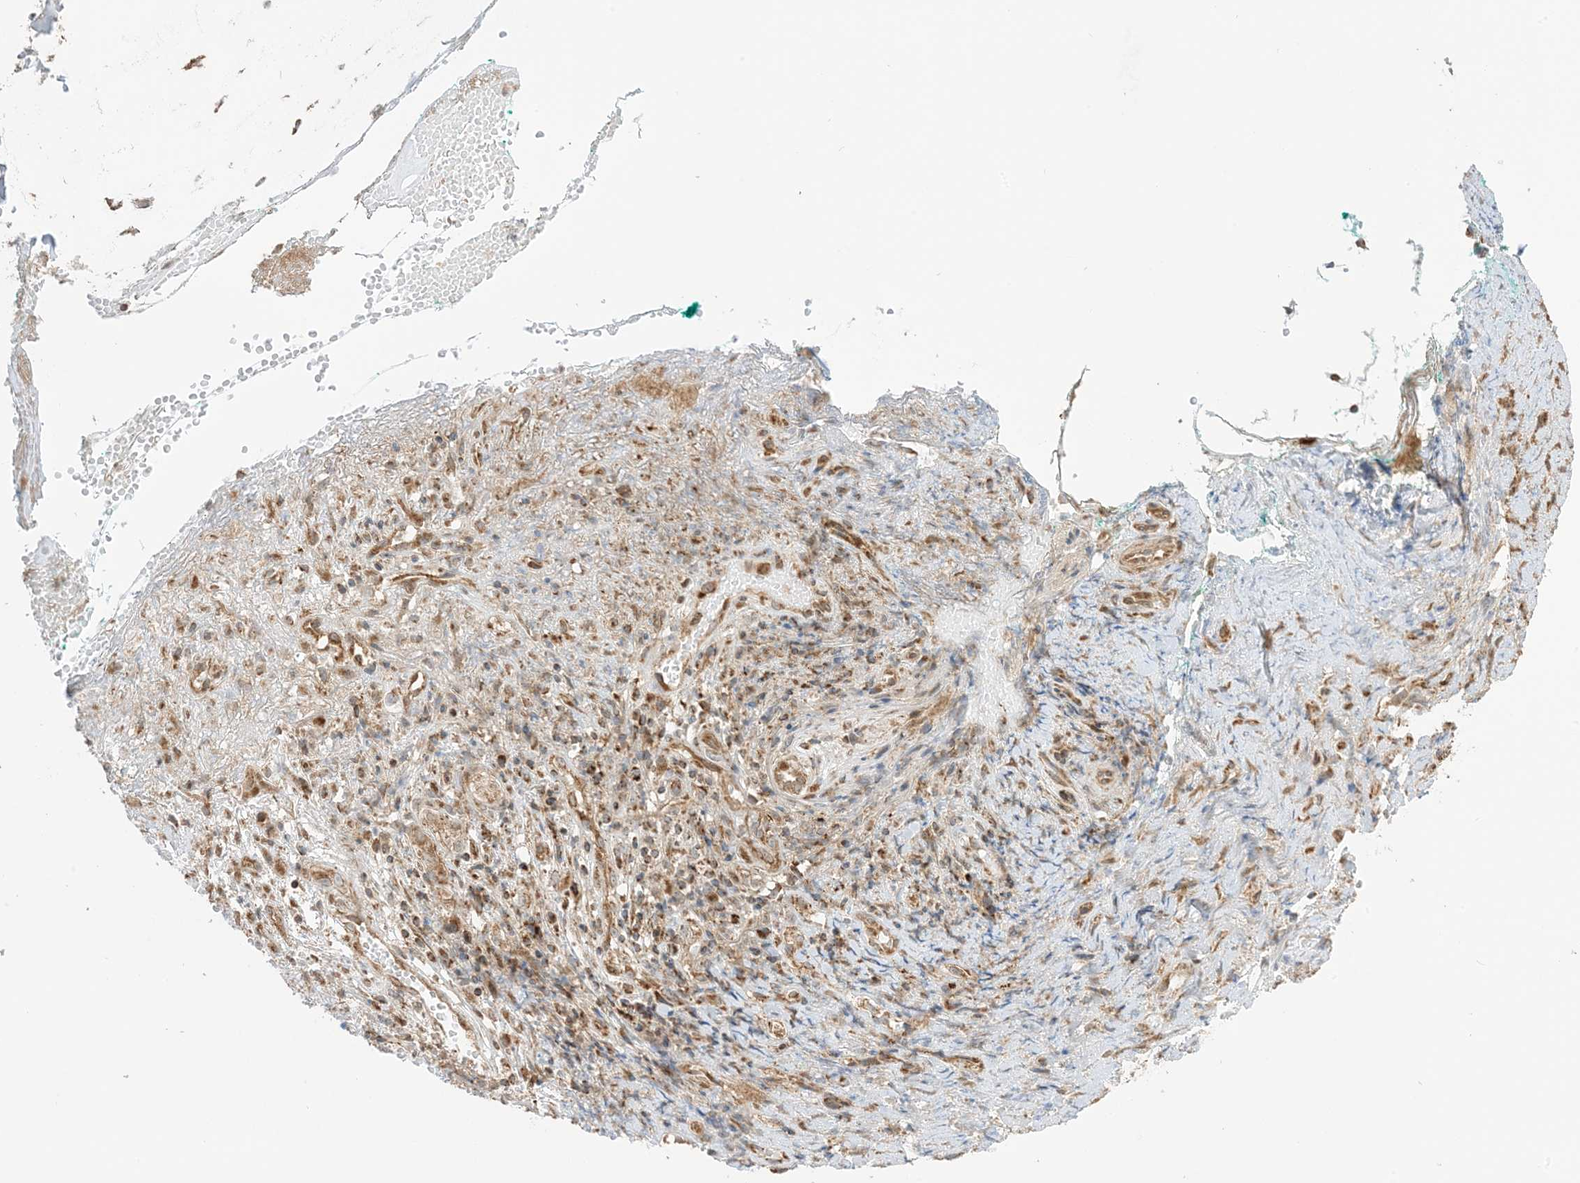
{"staining": {"intensity": "moderate", "quantity": ">75%", "location": "cytoplasmic/membranous"}, "tissue": "adipose tissue", "cell_type": "Adipocytes", "image_type": "normal", "snomed": [{"axis": "morphology", "description": "Normal tissue, NOS"}, {"axis": "morphology", "description": "Basal cell carcinoma"}, {"axis": "topography", "description": "Cartilage tissue"}, {"axis": "topography", "description": "Nasopharynx"}, {"axis": "topography", "description": "Oral tissue"}], "caption": "Protein staining shows moderate cytoplasmic/membranous positivity in approximately >75% of adipocytes in normal adipose tissue.", "gene": "N4BP3", "patient": {"sex": "female", "age": 77}}